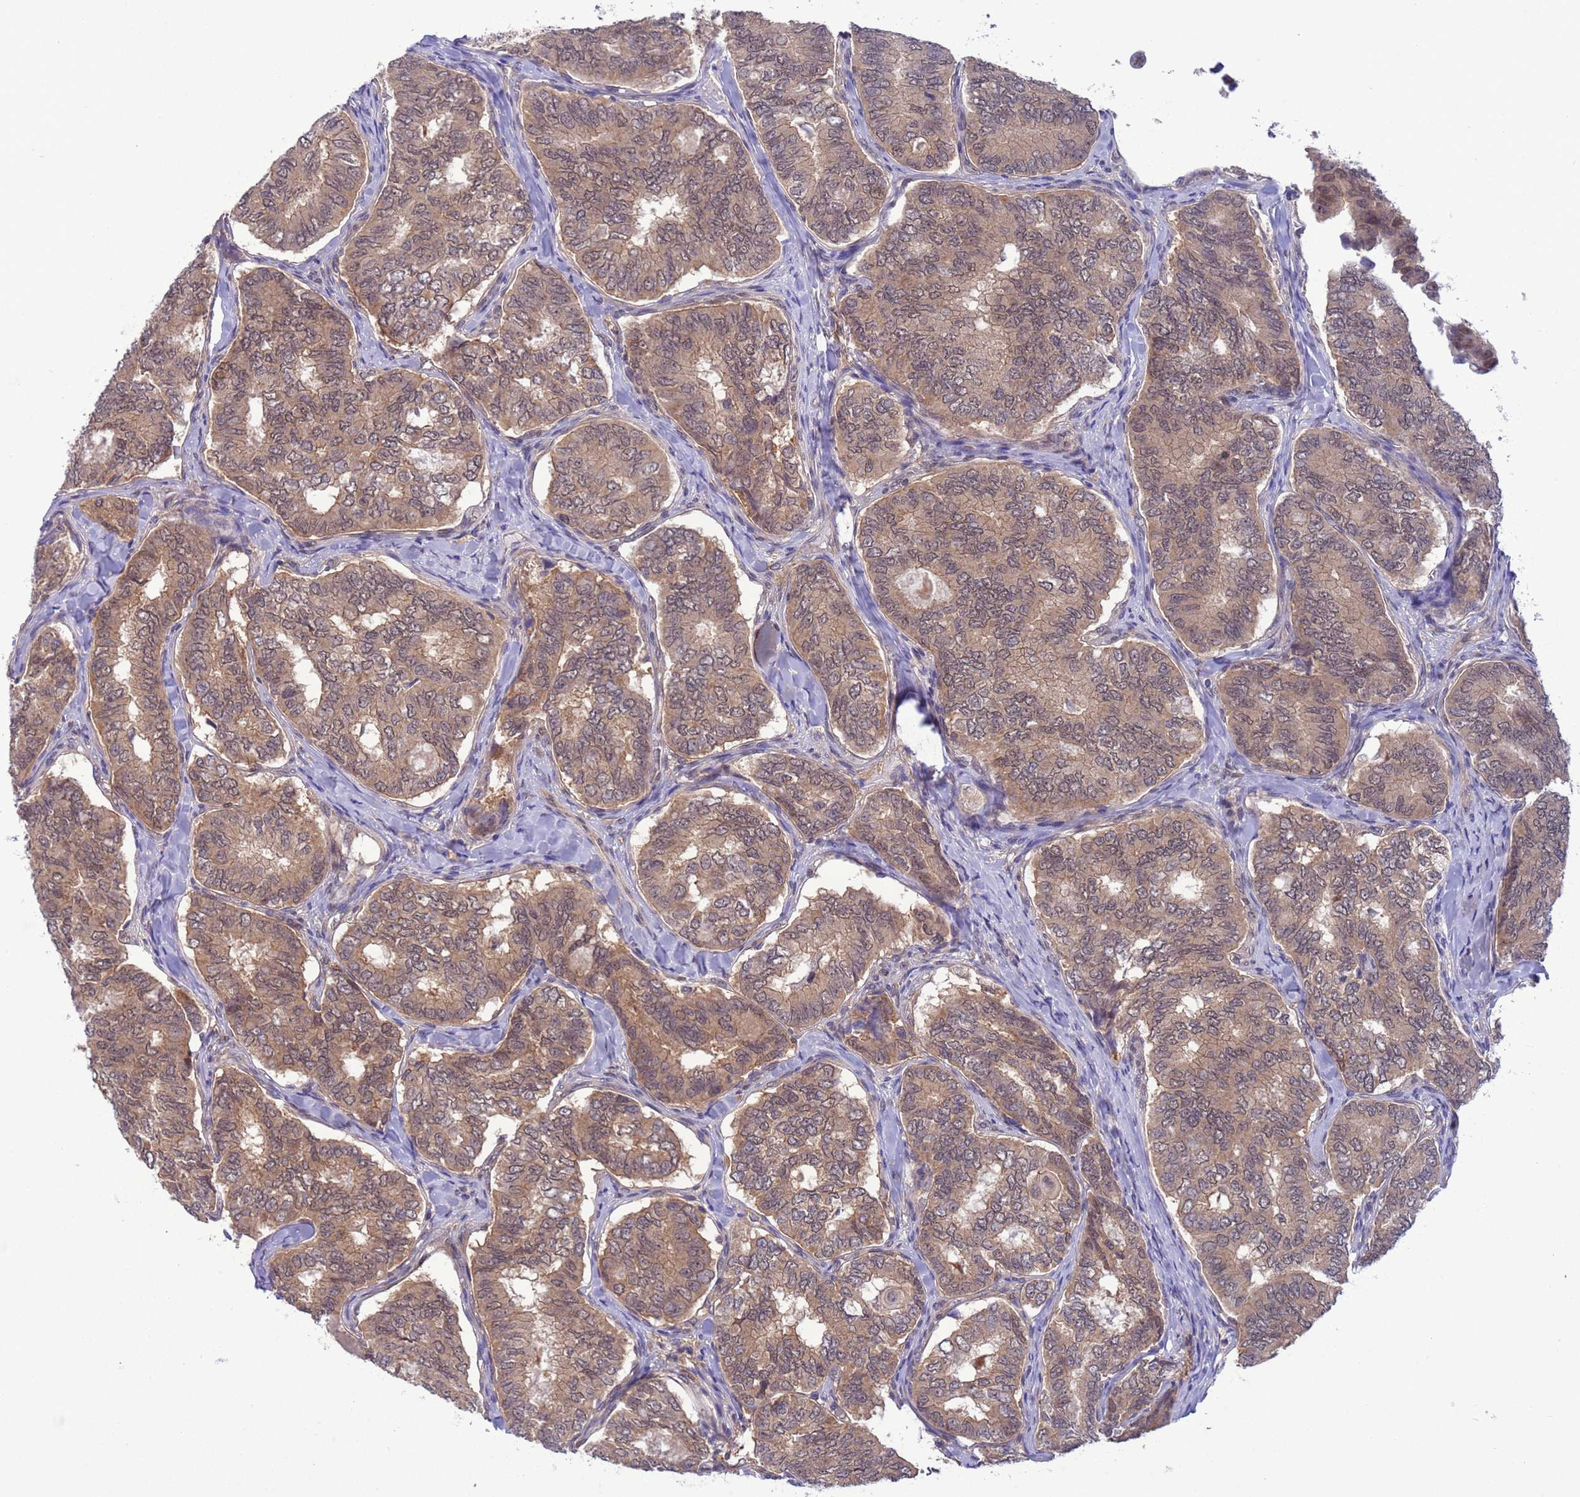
{"staining": {"intensity": "moderate", "quantity": ">75%", "location": "cytoplasmic/membranous,nuclear"}, "tissue": "thyroid cancer", "cell_type": "Tumor cells", "image_type": "cancer", "snomed": [{"axis": "morphology", "description": "Papillary adenocarcinoma, NOS"}, {"axis": "topography", "description": "Thyroid gland"}], "caption": "This histopathology image exhibits papillary adenocarcinoma (thyroid) stained with immunohistochemistry to label a protein in brown. The cytoplasmic/membranous and nuclear of tumor cells show moderate positivity for the protein. Nuclei are counter-stained blue.", "gene": "ZNF461", "patient": {"sex": "female", "age": 35}}